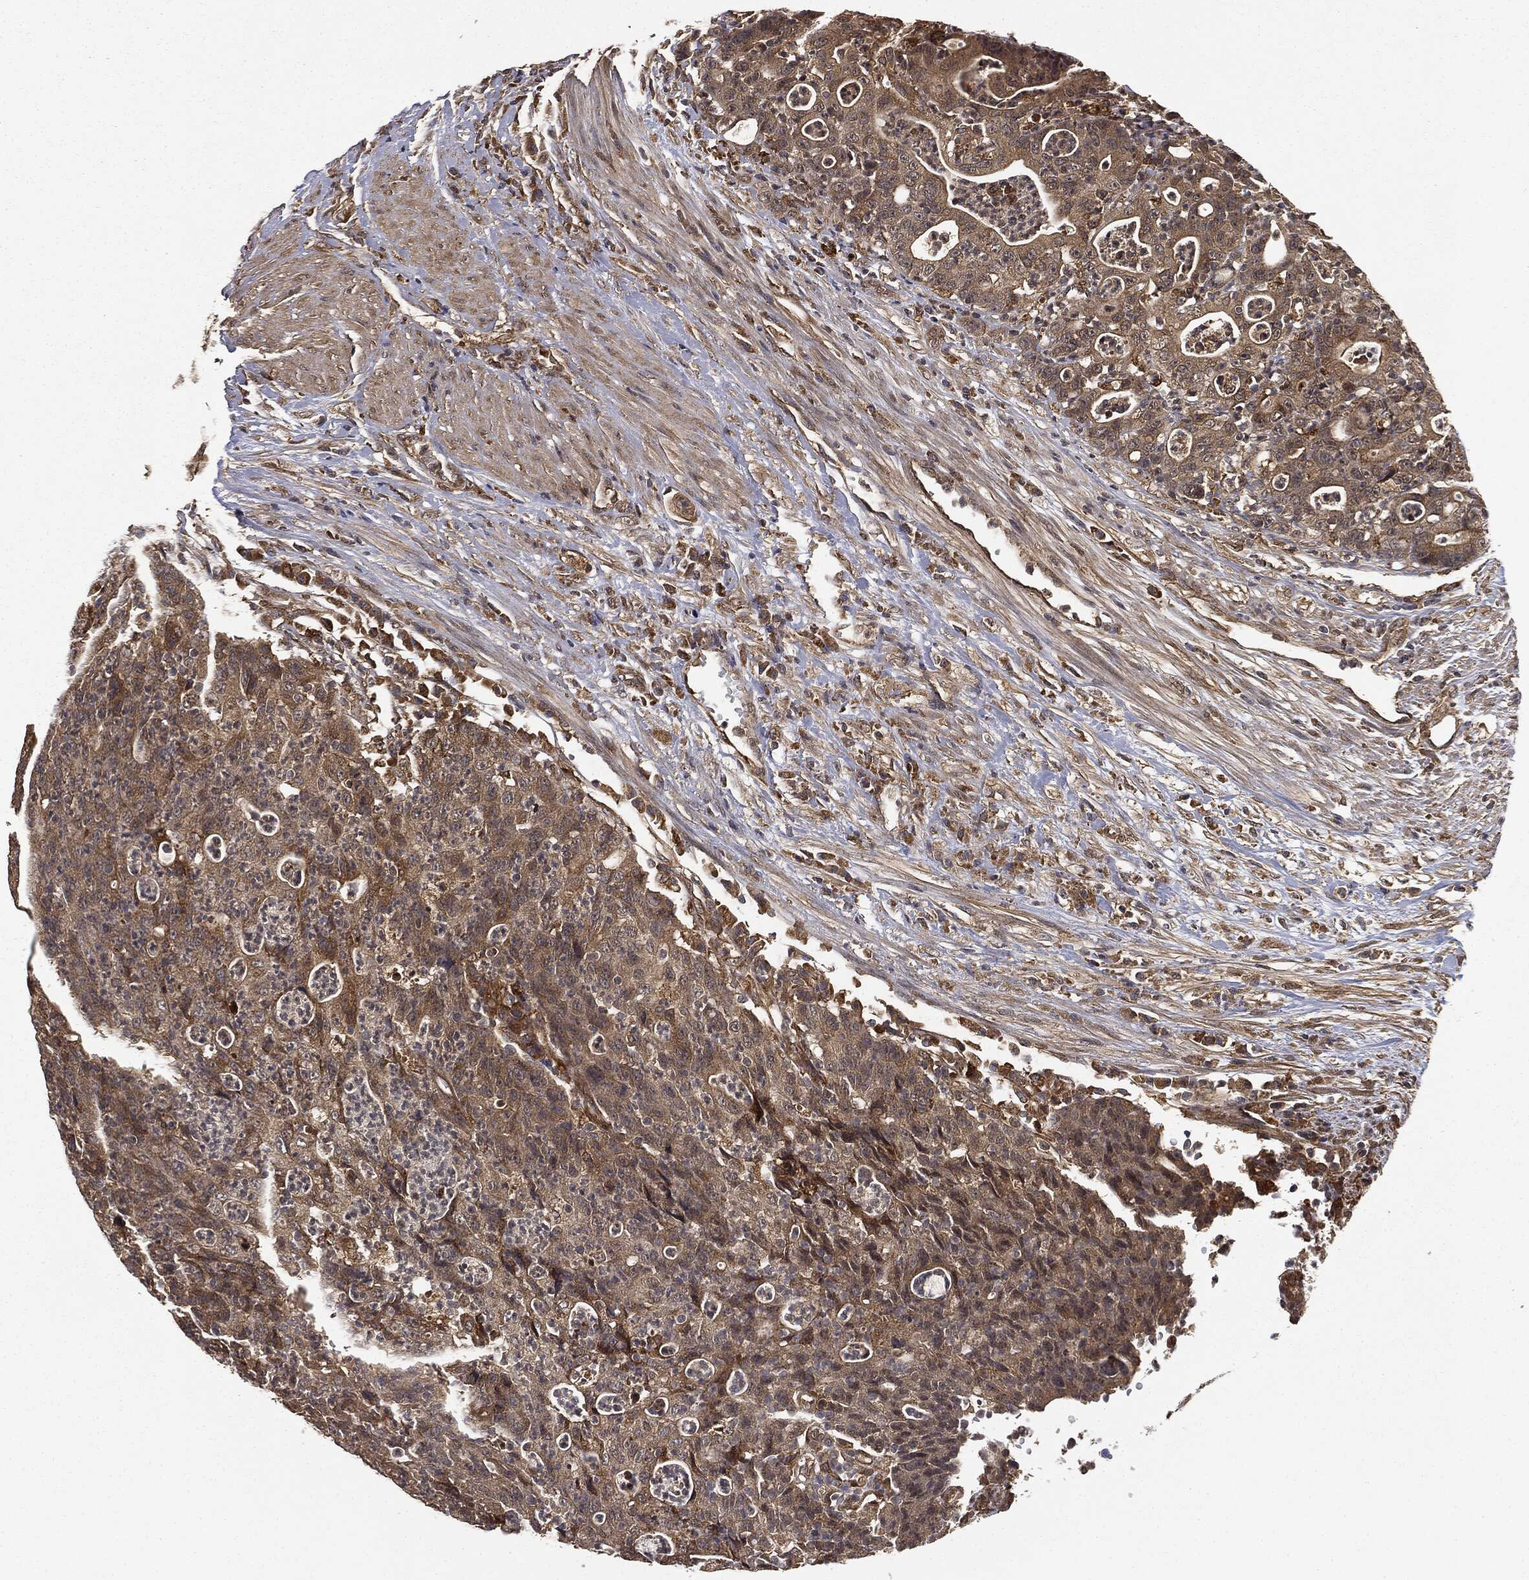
{"staining": {"intensity": "moderate", "quantity": ">75%", "location": "cytoplasmic/membranous"}, "tissue": "colorectal cancer", "cell_type": "Tumor cells", "image_type": "cancer", "snomed": [{"axis": "morphology", "description": "Adenocarcinoma, NOS"}, {"axis": "topography", "description": "Colon"}], "caption": "Adenocarcinoma (colorectal) tissue exhibits moderate cytoplasmic/membranous staining in about >75% of tumor cells, visualized by immunohistochemistry.", "gene": "MIER2", "patient": {"sex": "male", "age": 70}}